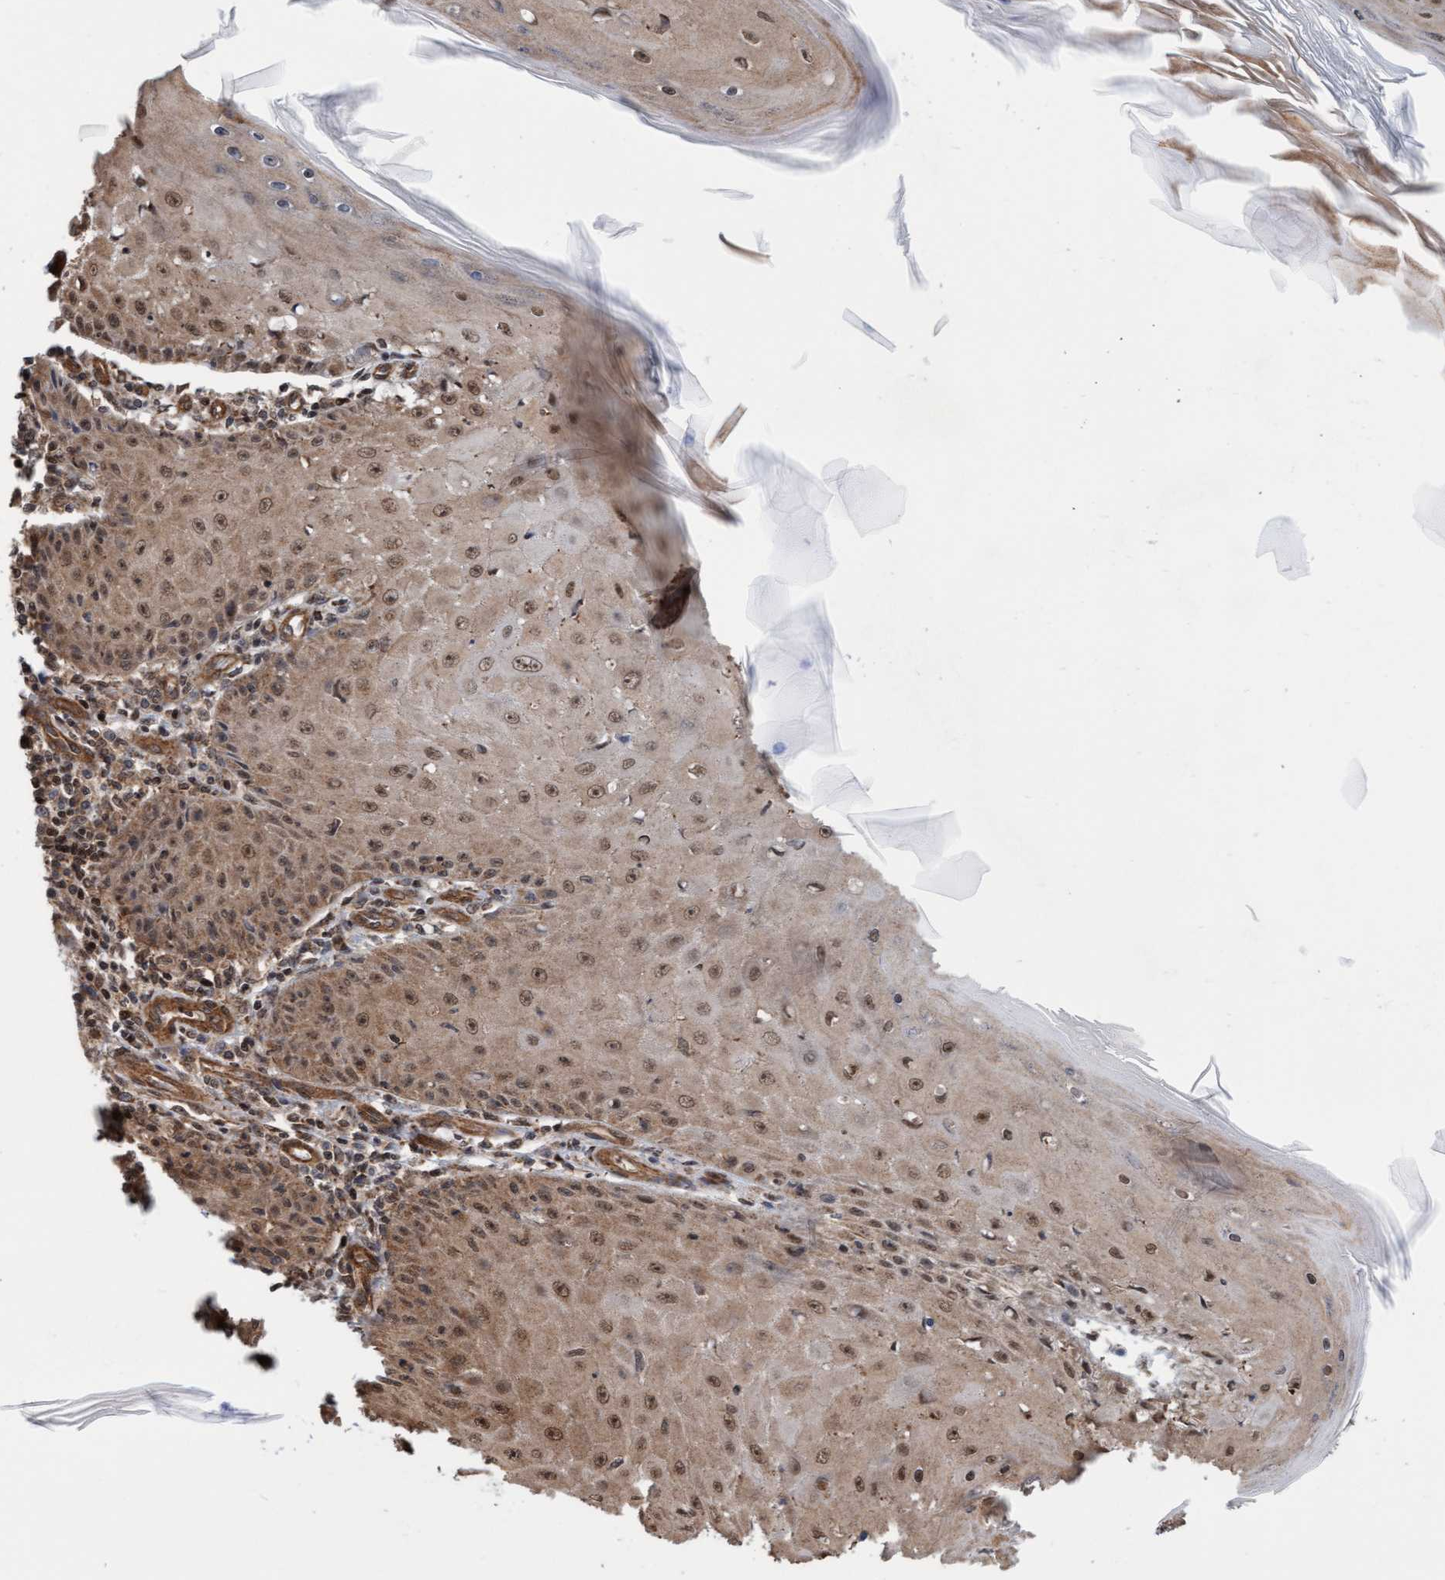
{"staining": {"intensity": "moderate", "quantity": "25%-75%", "location": "cytoplasmic/membranous,nuclear"}, "tissue": "skin cancer", "cell_type": "Tumor cells", "image_type": "cancer", "snomed": [{"axis": "morphology", "description": "Squamous cell carcinoma, NOS"}, {"axis": "topography", "description": "Skin"}], "caption": "This is an image of IHC staining of squamous cell carcinoma (skin), which shows moderate positivity in the cytoplasmic/membranous and nuclear of tumor cells.", "gene": "STXBP4", "patient": {"sex": "female", "age": 73}}